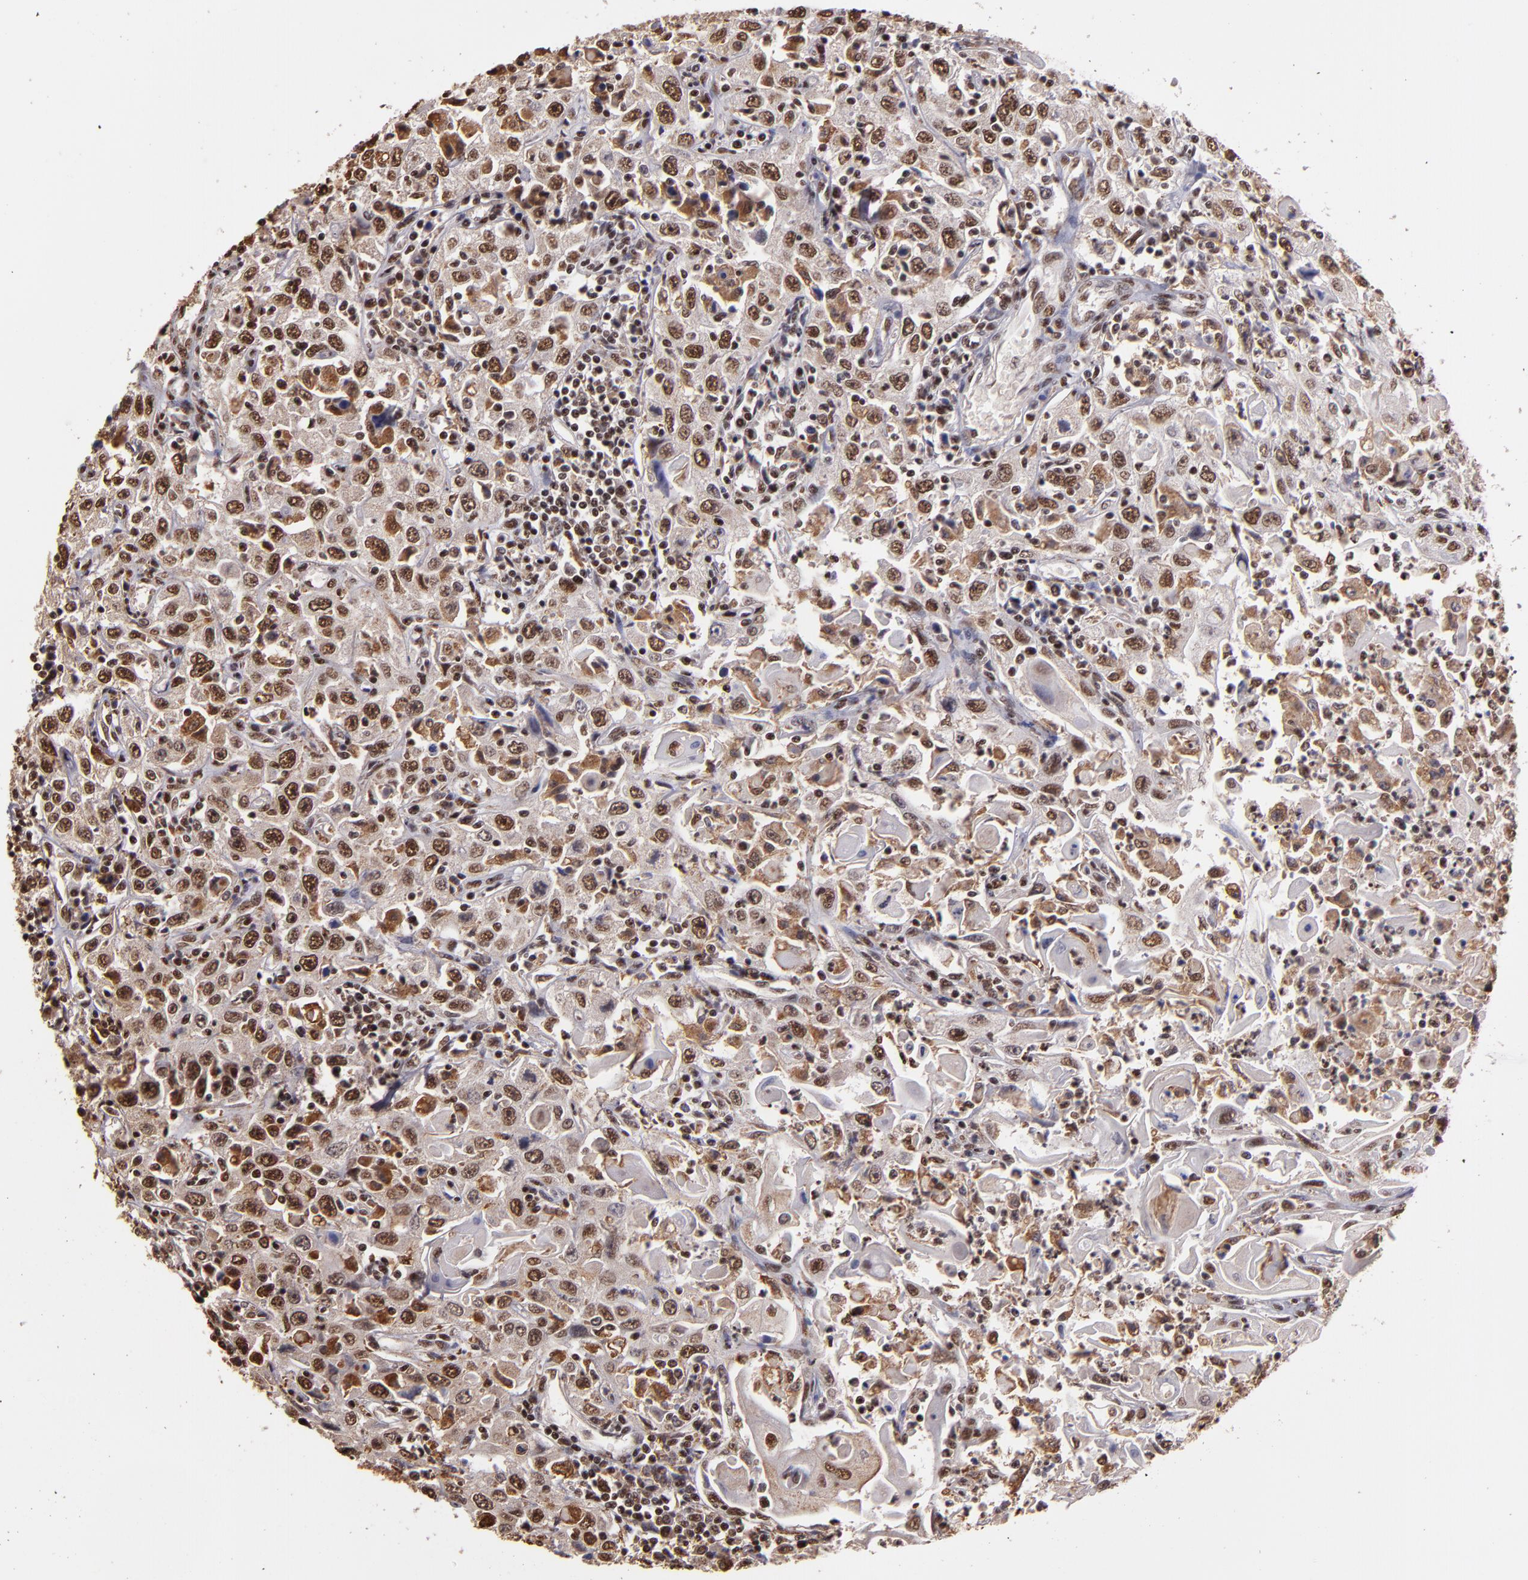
{"staining": {"intensity": "moderate", "quantity": ">75%", "location": "cytoplasmic/membranous,nuclear"}, "tissue": "head and neck cancer", "cell_type": "Tumor cells", "image_type": "cancer", "snomed": [{"axis": "morphology", "description": "Squamous cell carcinoma, NOS"}, {"axis": "topography", "description": "Oral tissue"}, {"axis": "topography", "description": "Head-Neck"}], "caption": "Immunohistochemical staining of human head and neck cancer (squamous cell carcinoma) shows moderate cytoplasmic/membranous and nuclear protein positivity in approximately >75% of tumor cells.", "gene": "SP1", "patient": {"sex": "female", "age": 76}}